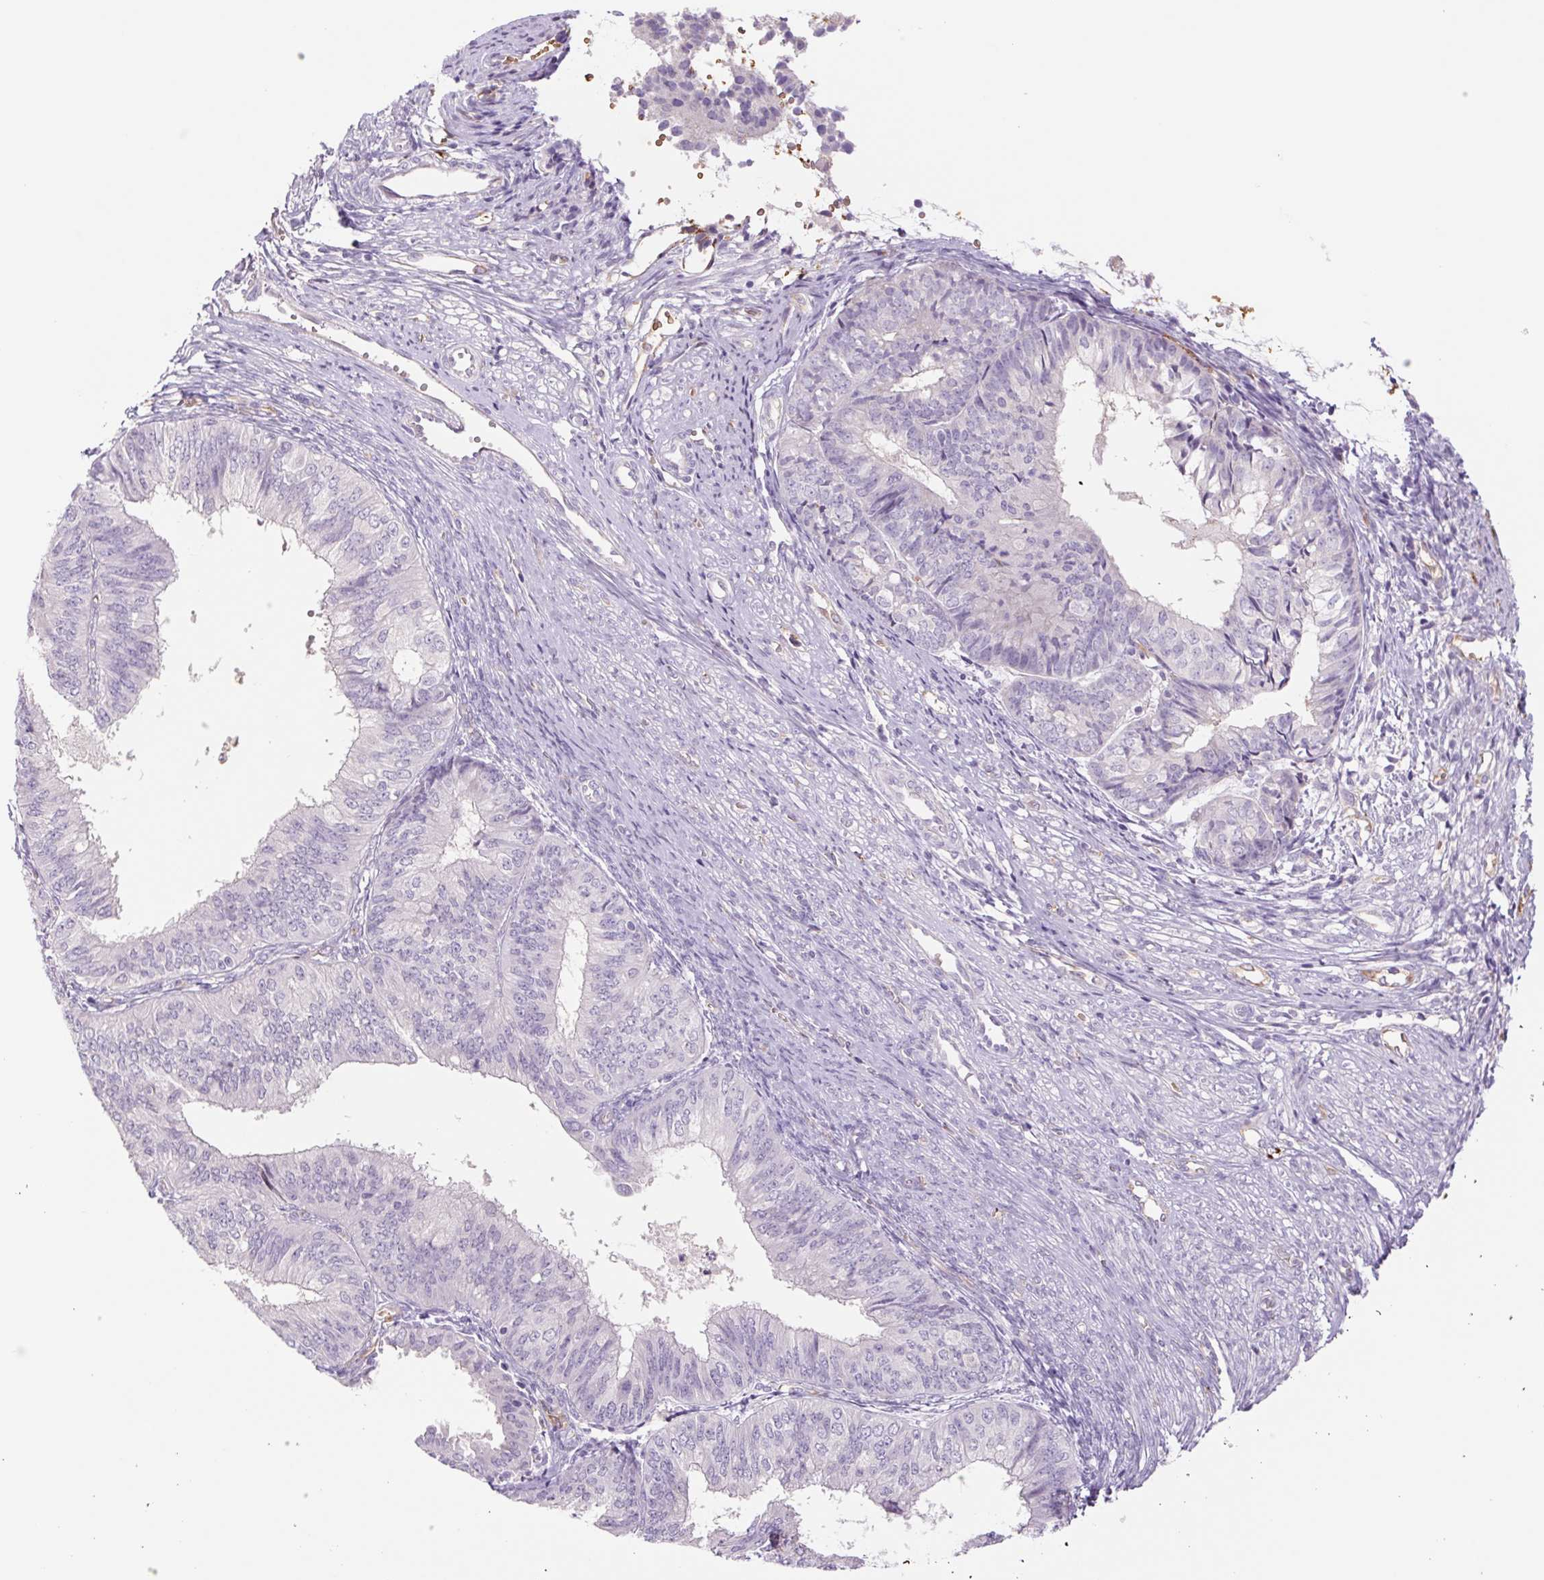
{"staining": {"intensity": "negative", "quantity": "none", "location": "none"}, "tissue": "endometrial cancer", "cell_type": "Tumor cells", "image_type": "cancer", "snomed": [{"axis": "morphology", "description": "Adenocarcinoma, NOS"}, {"axis": "topography", "description": "Endometrium"}], "caption": "IHC photomicrograph of adenocarcinoma (endometrial) stained for a protein (brown), which exhibits no staining in tumor cells. (DAB IHC with hematoxylin counter stain).", "gene": "IGFL3", "patient": {"sex": "female", "age": 58}}